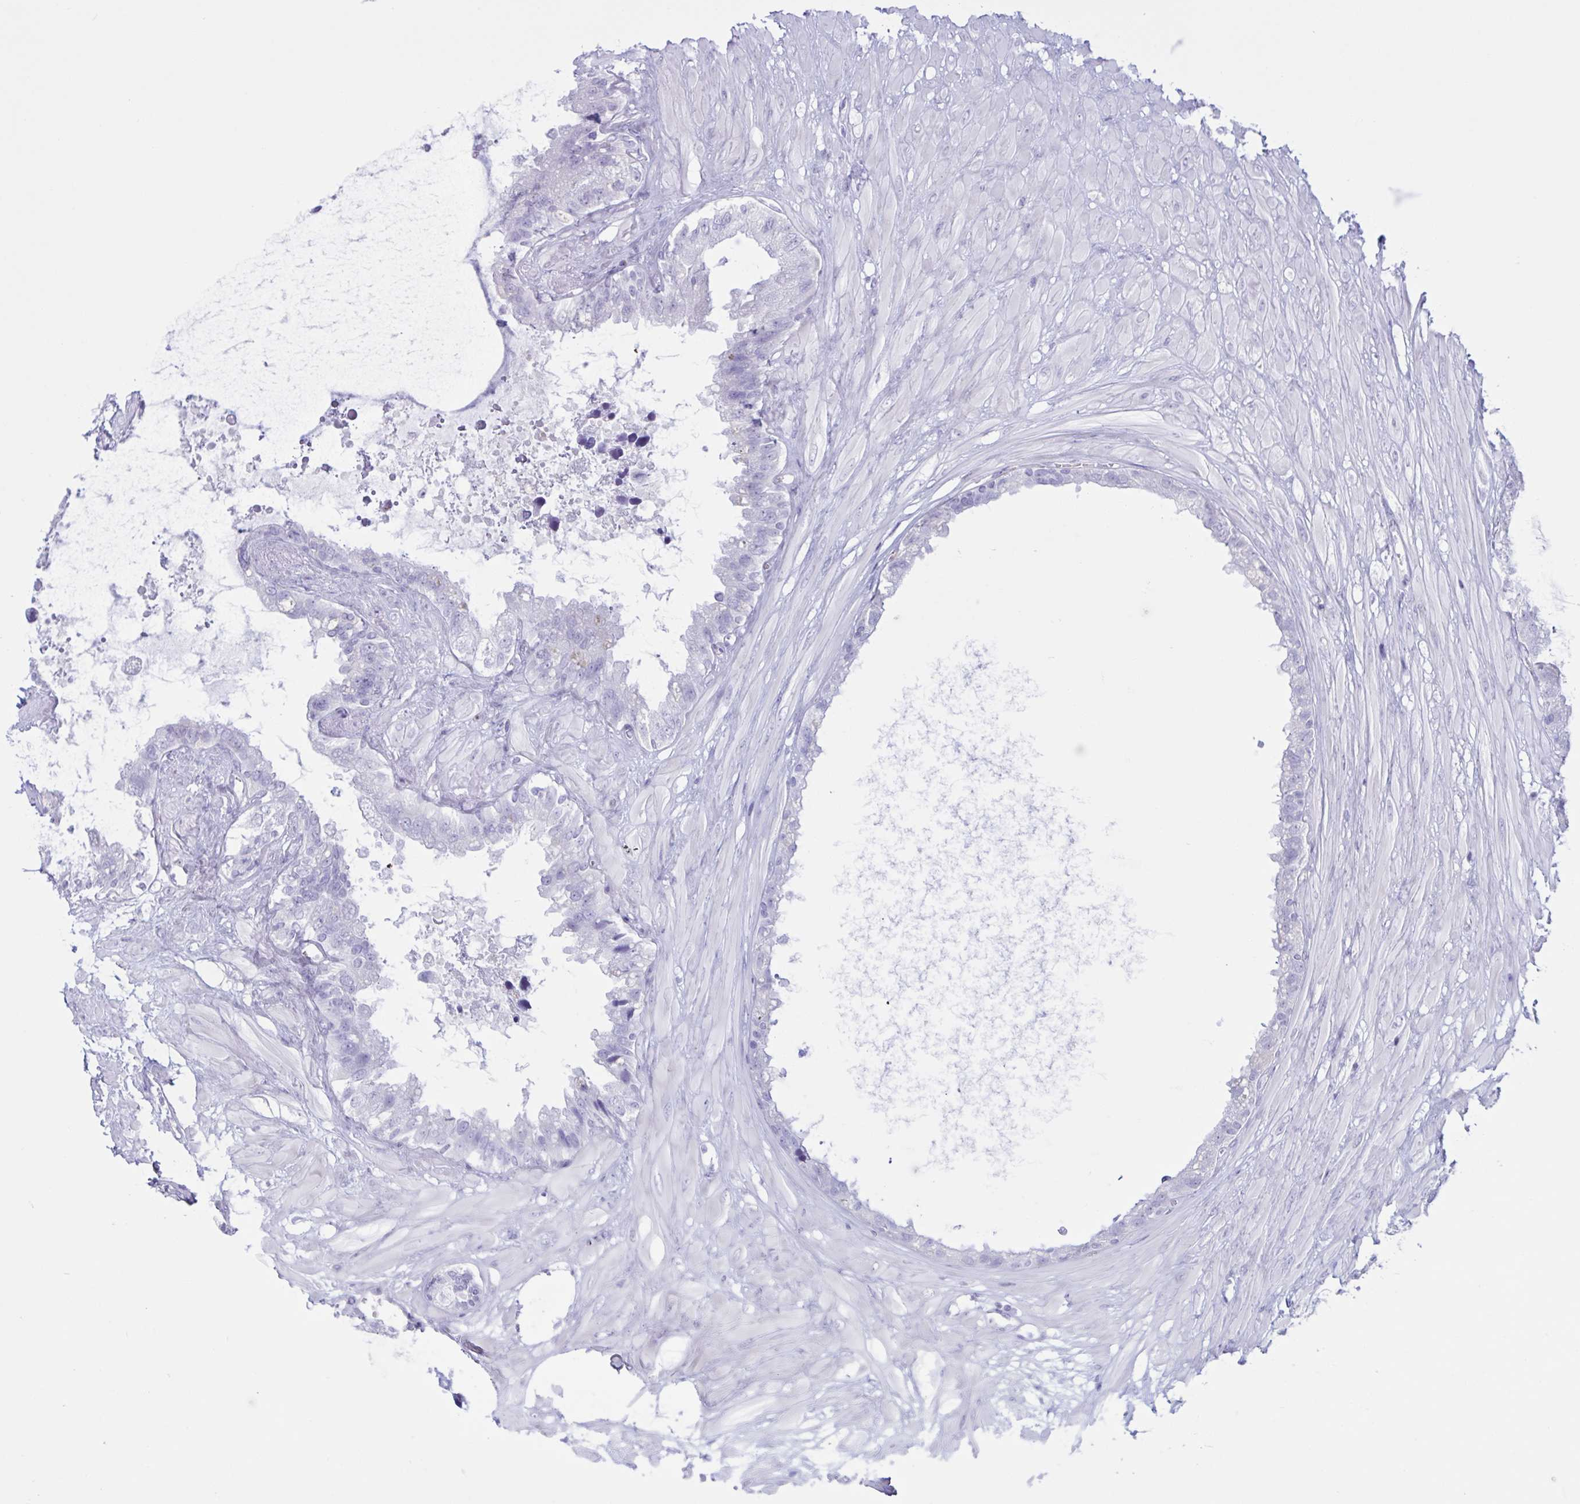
{"staining": {"intensity": "negative", "quantity": "none", "location": "none"}, "tissue": "seminal vesicle", "cell_type": "Glandular cells", "image_type": "normal", "snomed": [{"axis": "morphology", "description": "Normal tissue, NOS"}, {"axis": "topography", "description": "Seminal veicle"}, {"axis": "topography", "description": "Peripheral nerve tissue"}], "caption": "Immunohistochemistry (IHC) micrograph of unremarkable seminal vesicle: seminal vesicle stained with DAB (3,3'-diaminobenzidine) reveals no significant protein staining in glandular cells.", "gene": "XCL1", "patient": {"sex": "male", "age": 76}}